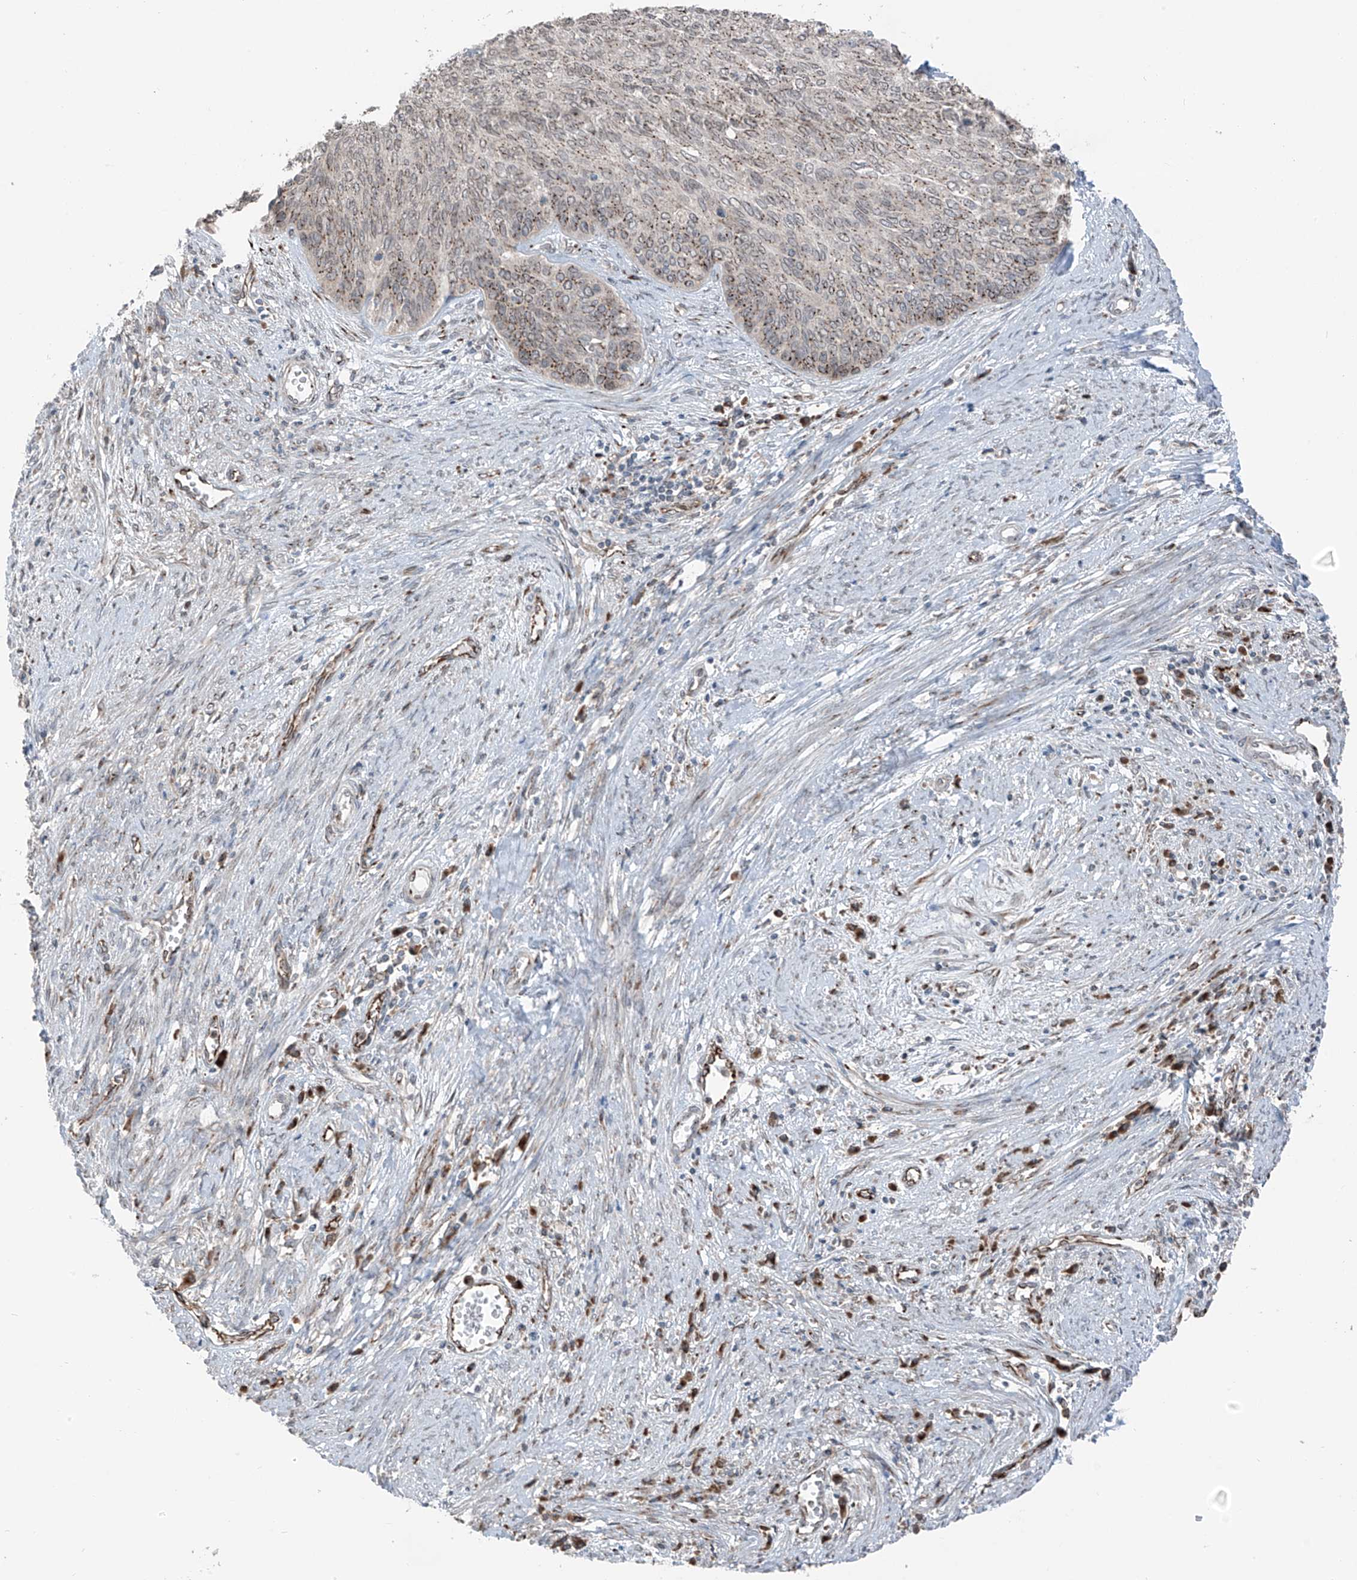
{"staining": {"intensity": "weak", "quantity": ">75%", "location": "cytoplasmic/membranous"}, "tissue": "cervical cancer", "cell_type": "Tumor cells", "image_type": "cancer", "snomed": [{"axis": "morphology", "description": "Squamous cell carcinoma, NOS"}, {"axis": "topography", "description": "Cervix"}], "caption": "Cervical squamous cell carcinoma was stained to show a protein in brown. There is low levels of weak cytoplasmic/membranous positivity in about >75% of tumor cells. (IHC, brightfield microscopy, high magnification).", "gene": "ERLEC1", "patient": {"sex": "female", "age": 55}}